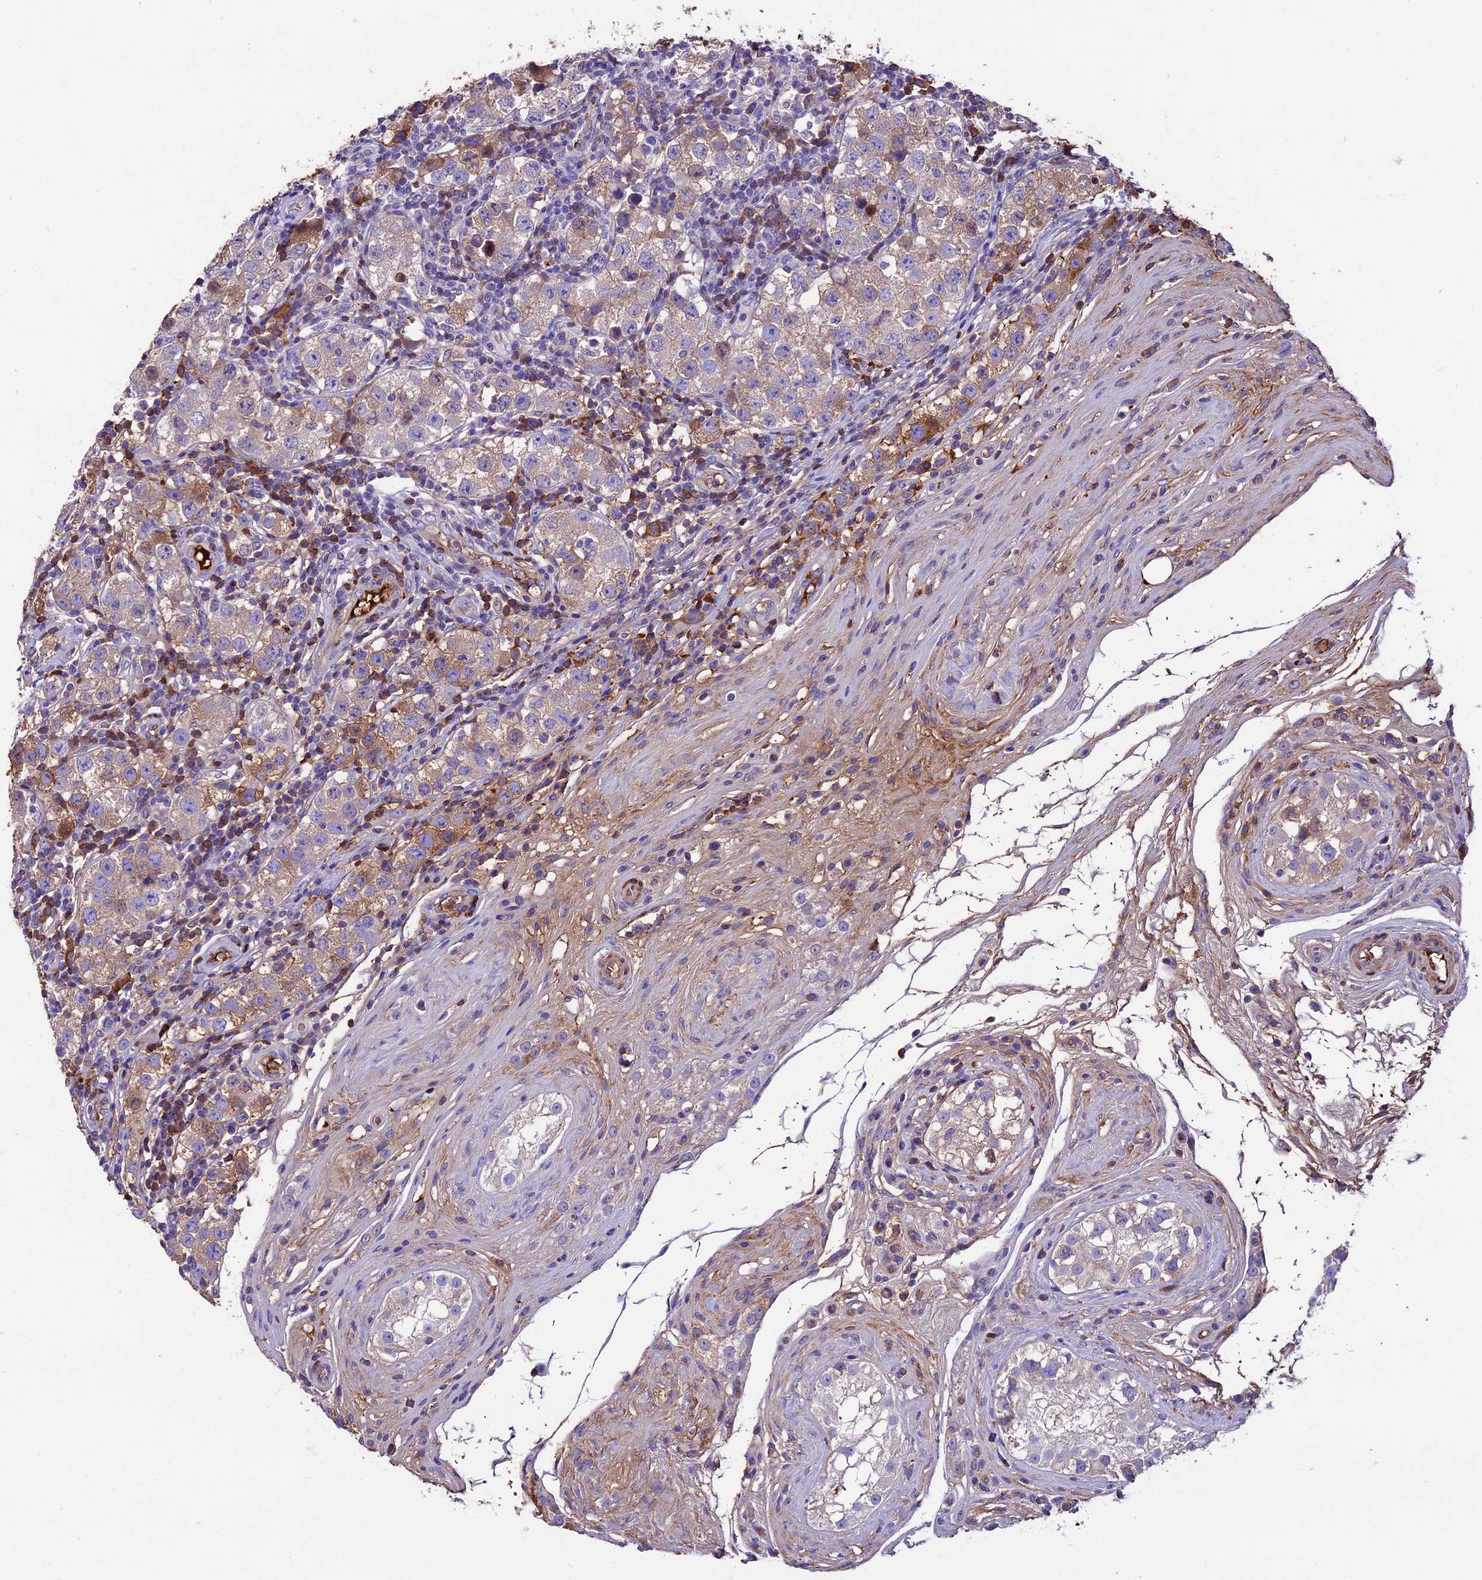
{"staining": {"intensity": "weak", "quantity": "25%-75%", "location": "cytoplasmic/membranous"}, "tissue": "testis cancer", "cell_type": "Tumor cells", "image_type": "cancer", "snomed": [{"axis": "morphology", "description": "Seminoma, NOS"}, {"axis": "topography", "description": "Testis"}], "caption": "Weak cytoplasmic/membranous staining for a protein is identified in approximately 25%-75% of tumor cells of testis seminoma using IHC.", "gene": "TCP11L2", "patient": {"sex": "male", "age": 34}}